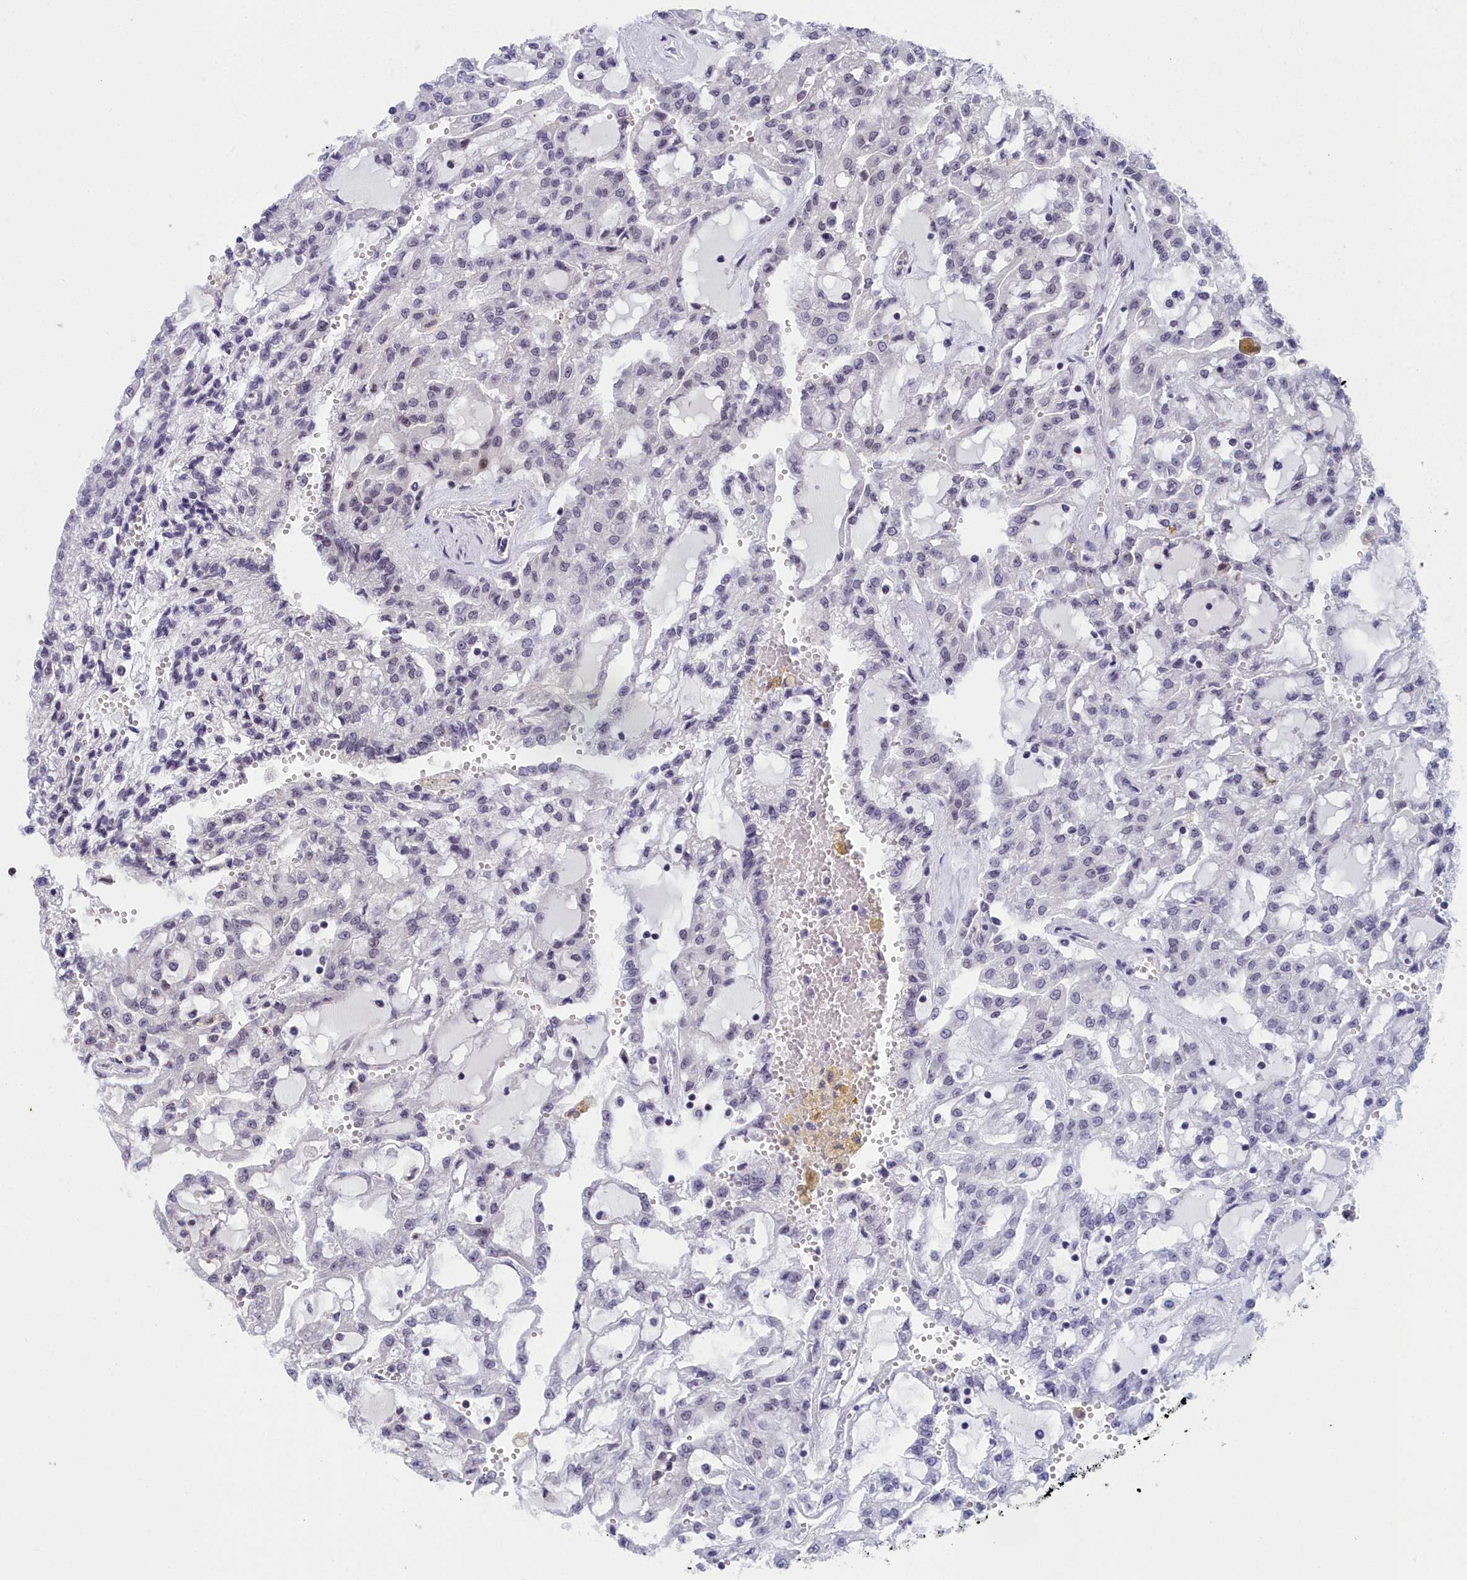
{"staining": {"intensity": "negative", "quantity": "none", "location": "none"}, "tissue": "renal cancer", "cell_type": "Tumor cells", "image_type": "cancer", "snomed": [{"axis": "morphology", "description": "Adenocarcinoma, NOS"}, {"axis": "topography", "description": "Kidney"}], "caption": "DAB immunohistochemical staining of adenocarcinoma (renal) displays no significant staining in tumor cells.", "gene": "CCDC97", "patient": {"sex": "male", "age": 63}}